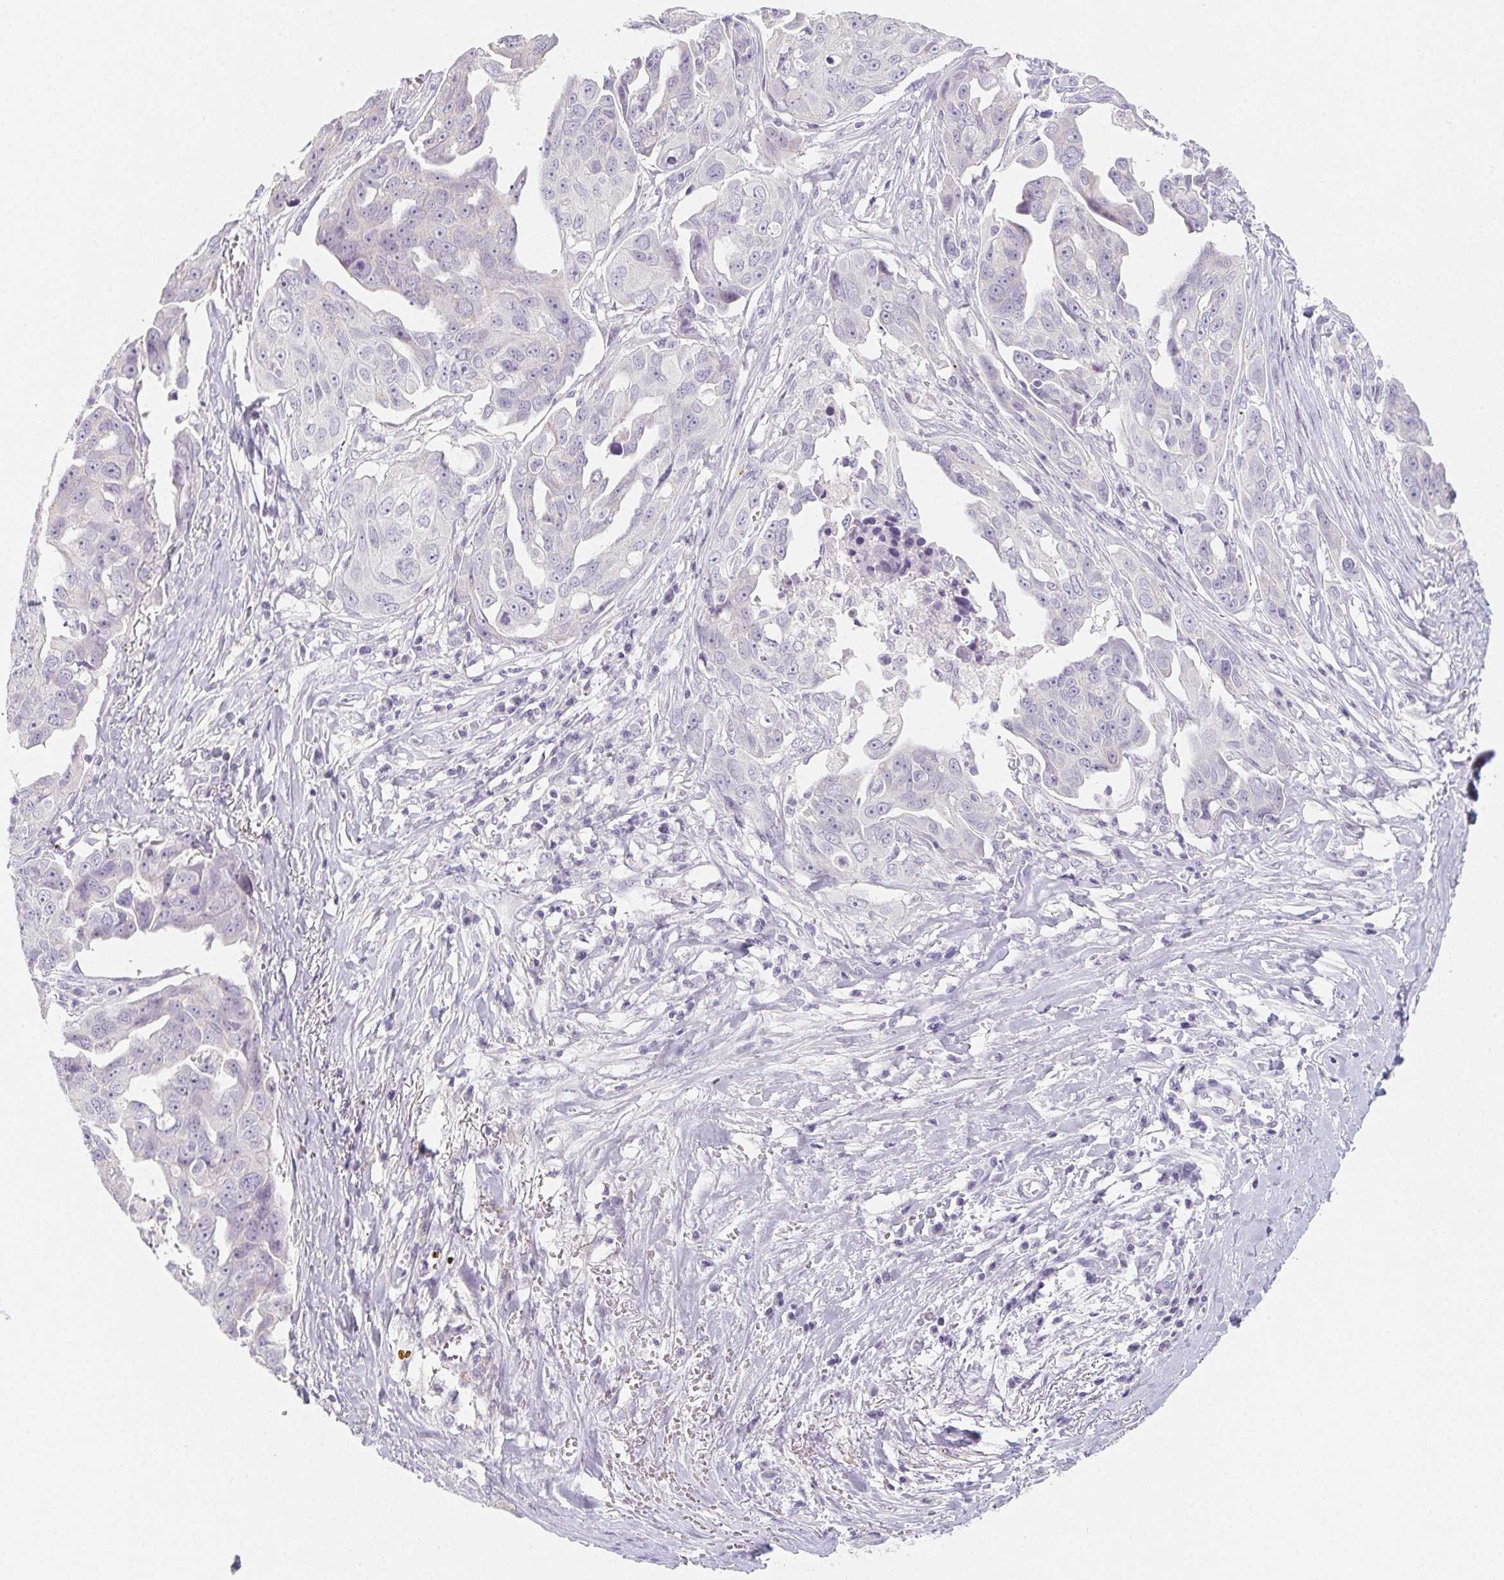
{"staining": {"intensity": "negative", "quantity": "none", "location": "none"}, "tissue": "ovarian cancer", "cell_type": "Tumor cells", "image_type": "cancer", "snomed": [{"axis": "morphology", "description": "Carcinoma, endometroid"}, {"axis": "topography", "description": "Ovary"}], "caption": "The immunohistochemistry histopathology image has no significant staining in tumor cells of ovarian endometroid carcinoma tissue. (Brightfield microscopy of DAB (3,3'-diaminobenzidine) immunohistochemistry (IHC) at high magnification).", "gene": "GLIPR1L1", "patient": {"sex": "female", "age": 70}}